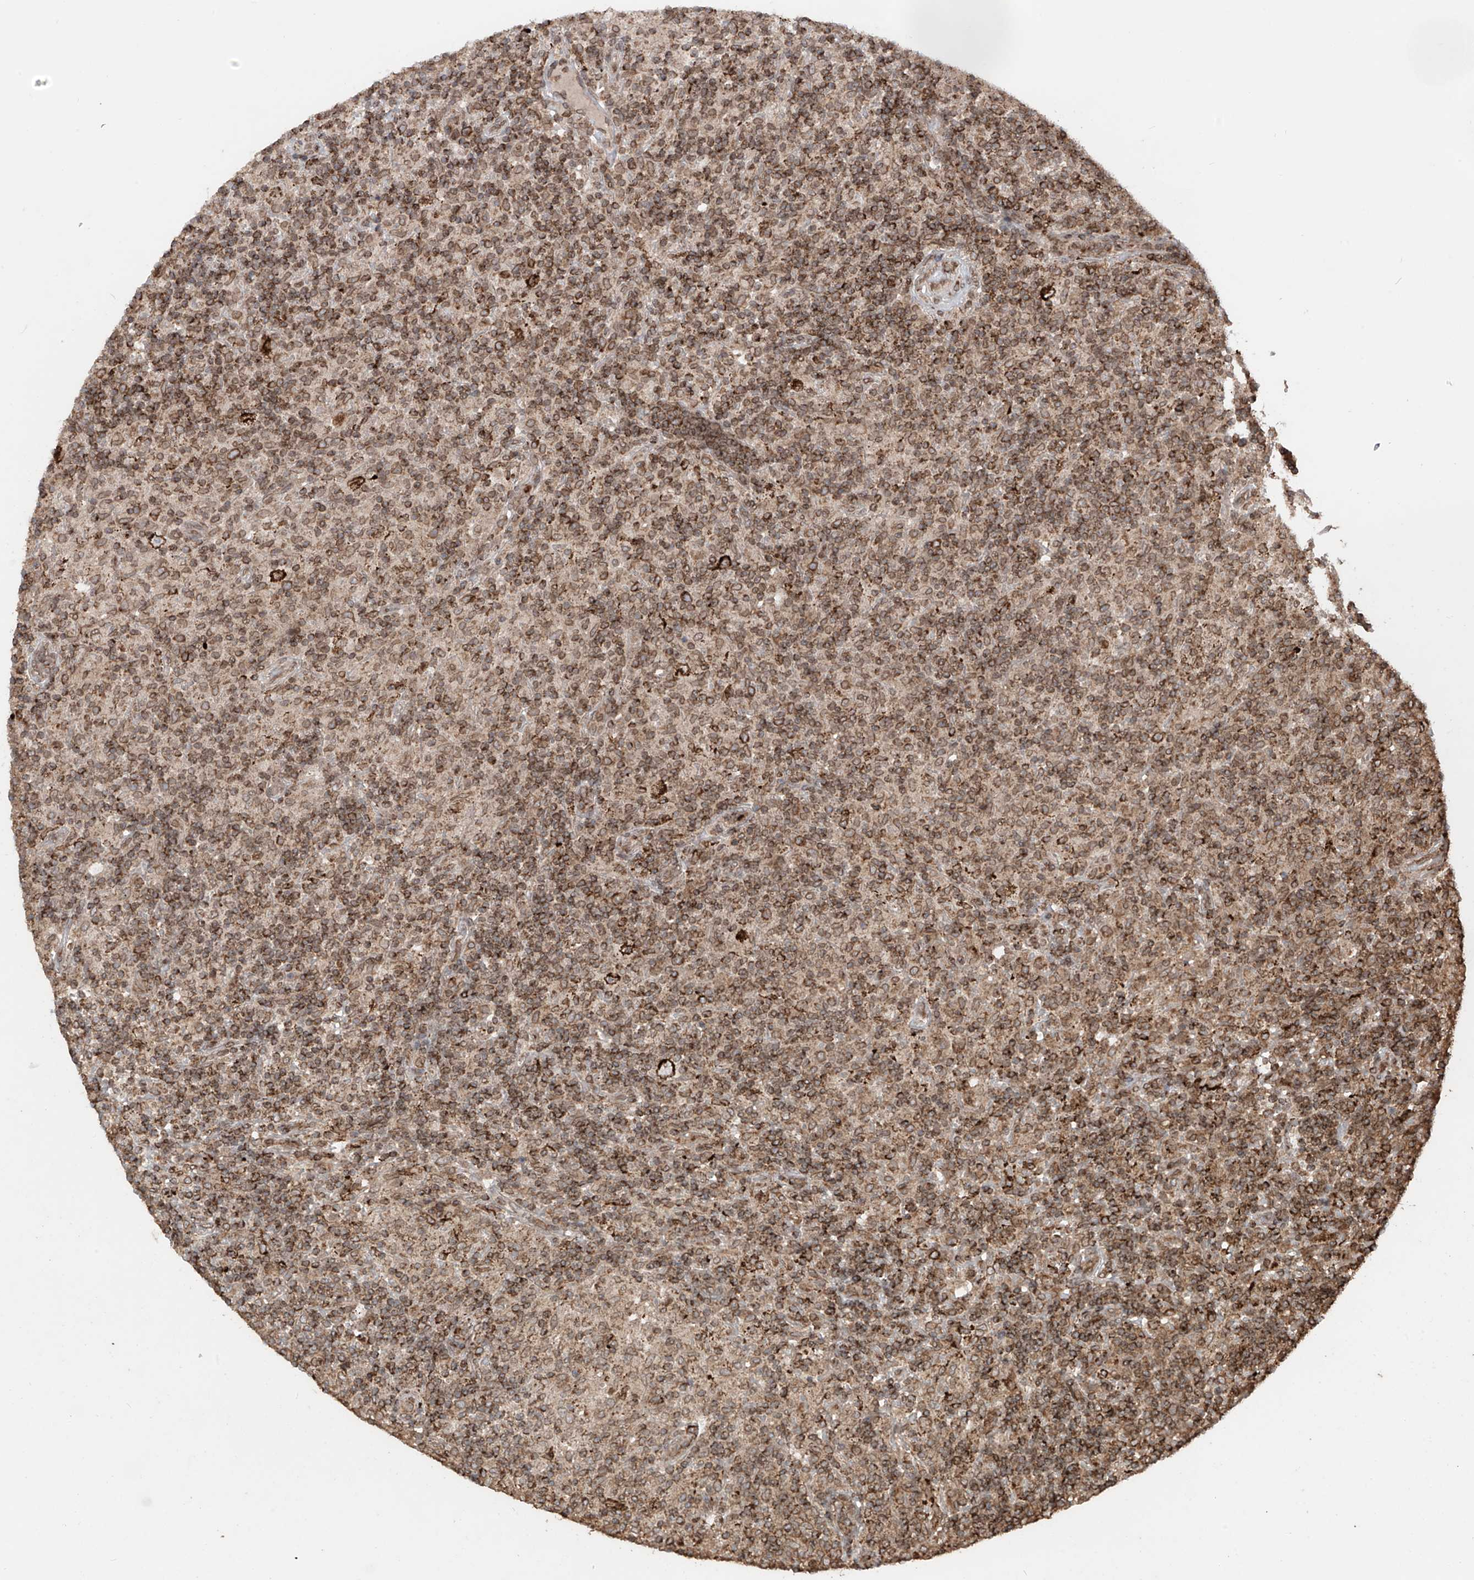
{"staining": {"intensity": "strong", "quantity": ">75%", "location": "cytoplasmic/membranous"}, "tissue": "lymphoma", "cell_type": "Tumor cells", "image_type": "cancer", "snomed": [{"axis": "morphology", "description": "Hodgkin's disease, NOS"}, {"axis": "topography", "description": "Lymph node"}], "caption": "A high-resolution photomicrograph shows immunohistochemistry (IHC) staining of lymphoma, which demonstrates strong cytoplasmic/membranous positivity in about >75% of tumor cells.", "gene": "AHCTF1", "patient": {"sex": "male", "age": 70}}